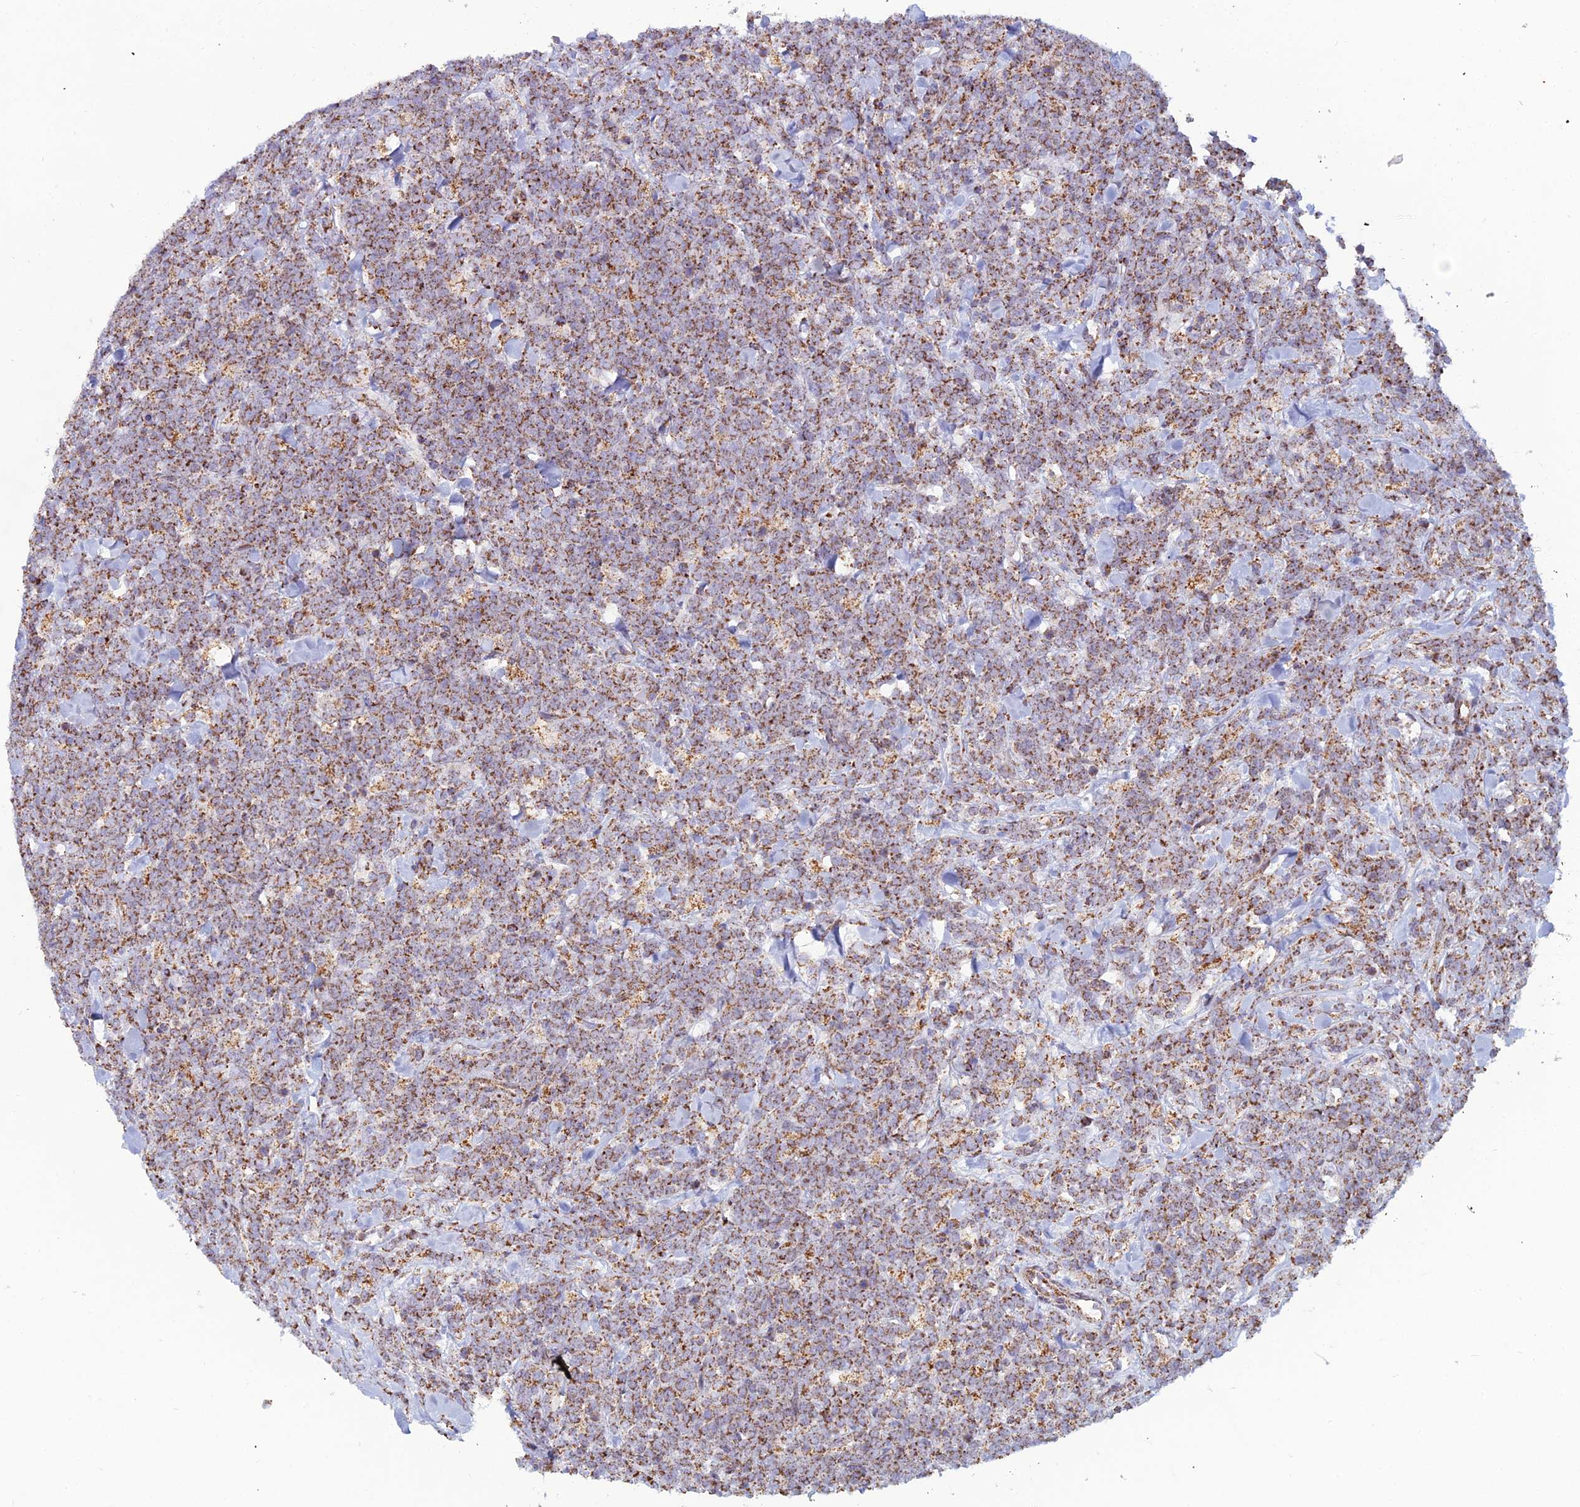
{"staining": {"intensity": "moderate", "quantity": ">75%", "location": "cytoplasmic/membranous"}, "tissue": "lymphoma", "cell_type": "Tumor cells", "image_type": "cancer", "snomed": [{"axis": "morphology", "description": "Malignant lymphoma, non-Hodgkin's type, High grade"}, {"axis": "topography", "description": "Small intestine"}], "caption": "Brown immunohistochemical staining in human high-grade malignant lymphoma, non-Hodgkin's type reveals moderate cytoplasmic/membranous staining in approximately >75% of tumor cells.", "gene": "SLC35F4", "patient": {"sex": "male", "age": 8}}